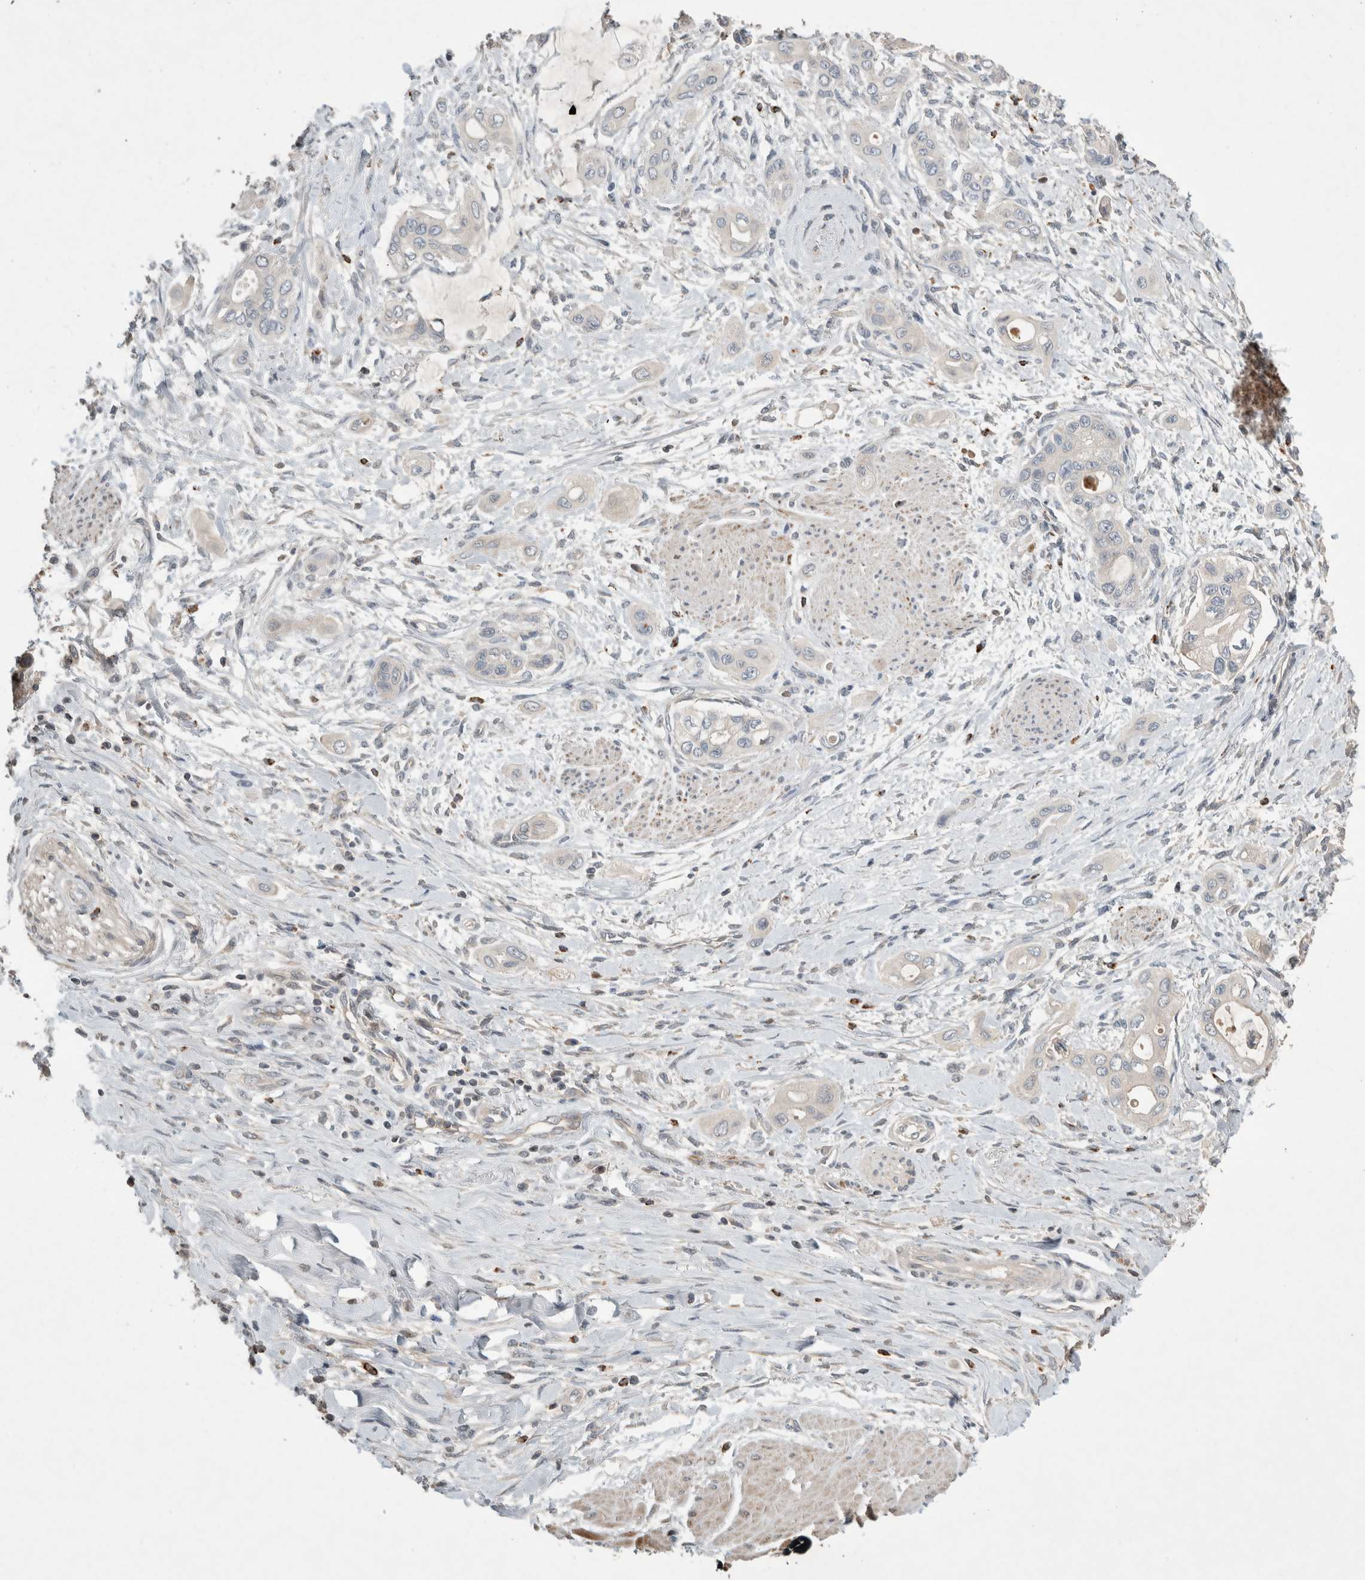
{"staining": {"intensity": "negative", "quantity": "none", "location": "none"}, "tissue": "pancreatic cancer", "cell_type": "Tumor cells", "image_type": "cancer", "snomed": [{"axis": "morphology", "description": "Adenocarcinoma, NOS"}, {"axis": "topography", "description": "Pancreas"}], "caption": "Immunohistochemical staining of human pancreatic adenocarcinoma exhibits no significant staining in tumor cells.", "gene": "SERAC1", "patient": {"sex": "male", "age": 59}}